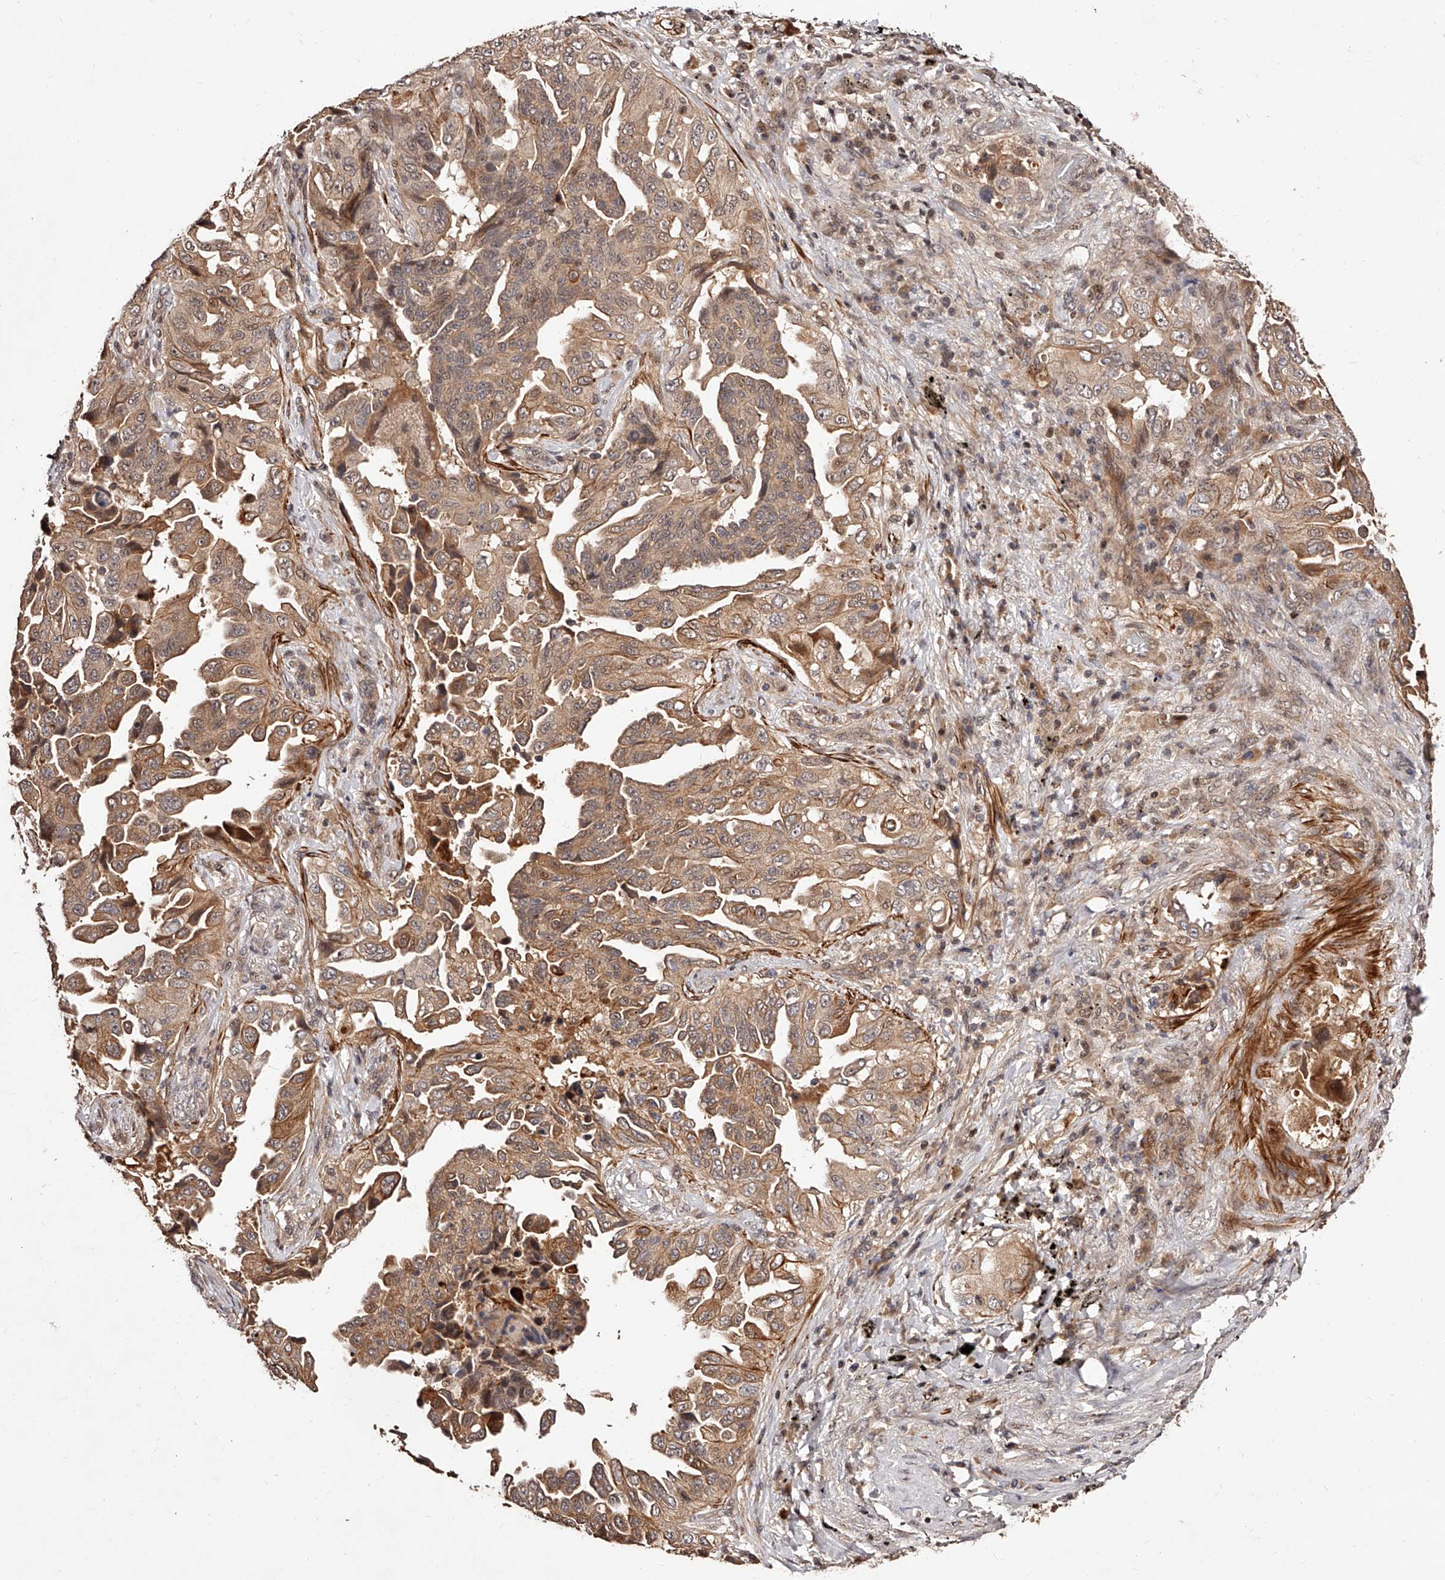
{"staining": {"intensity": "moderate", "quantity": ">75%", "location": "cytoplasmic/membranous"}, "tissue": "lung cancer", "cell_type": "Tumor cells", "image_type": "cancer", "snomed": [{"axis": "morphology", "description": "Adenocarcinoma, NOS"}, {"axis": "topography", "description": "Lung"}], "caption": "The histopathology image shows a brown stain indicating the presence of a protein in the cytoplasmic/membranous of tumor cells in lung adenocarcinoma. The staining is performed using DAB (3,3'-diaminobenzidine) brown chromogen to label protein expression. The nuclei are counter-stained blue using hematoxylin.", "gene": "CUL7", "patient": {"sex": "female", "age": 51}}